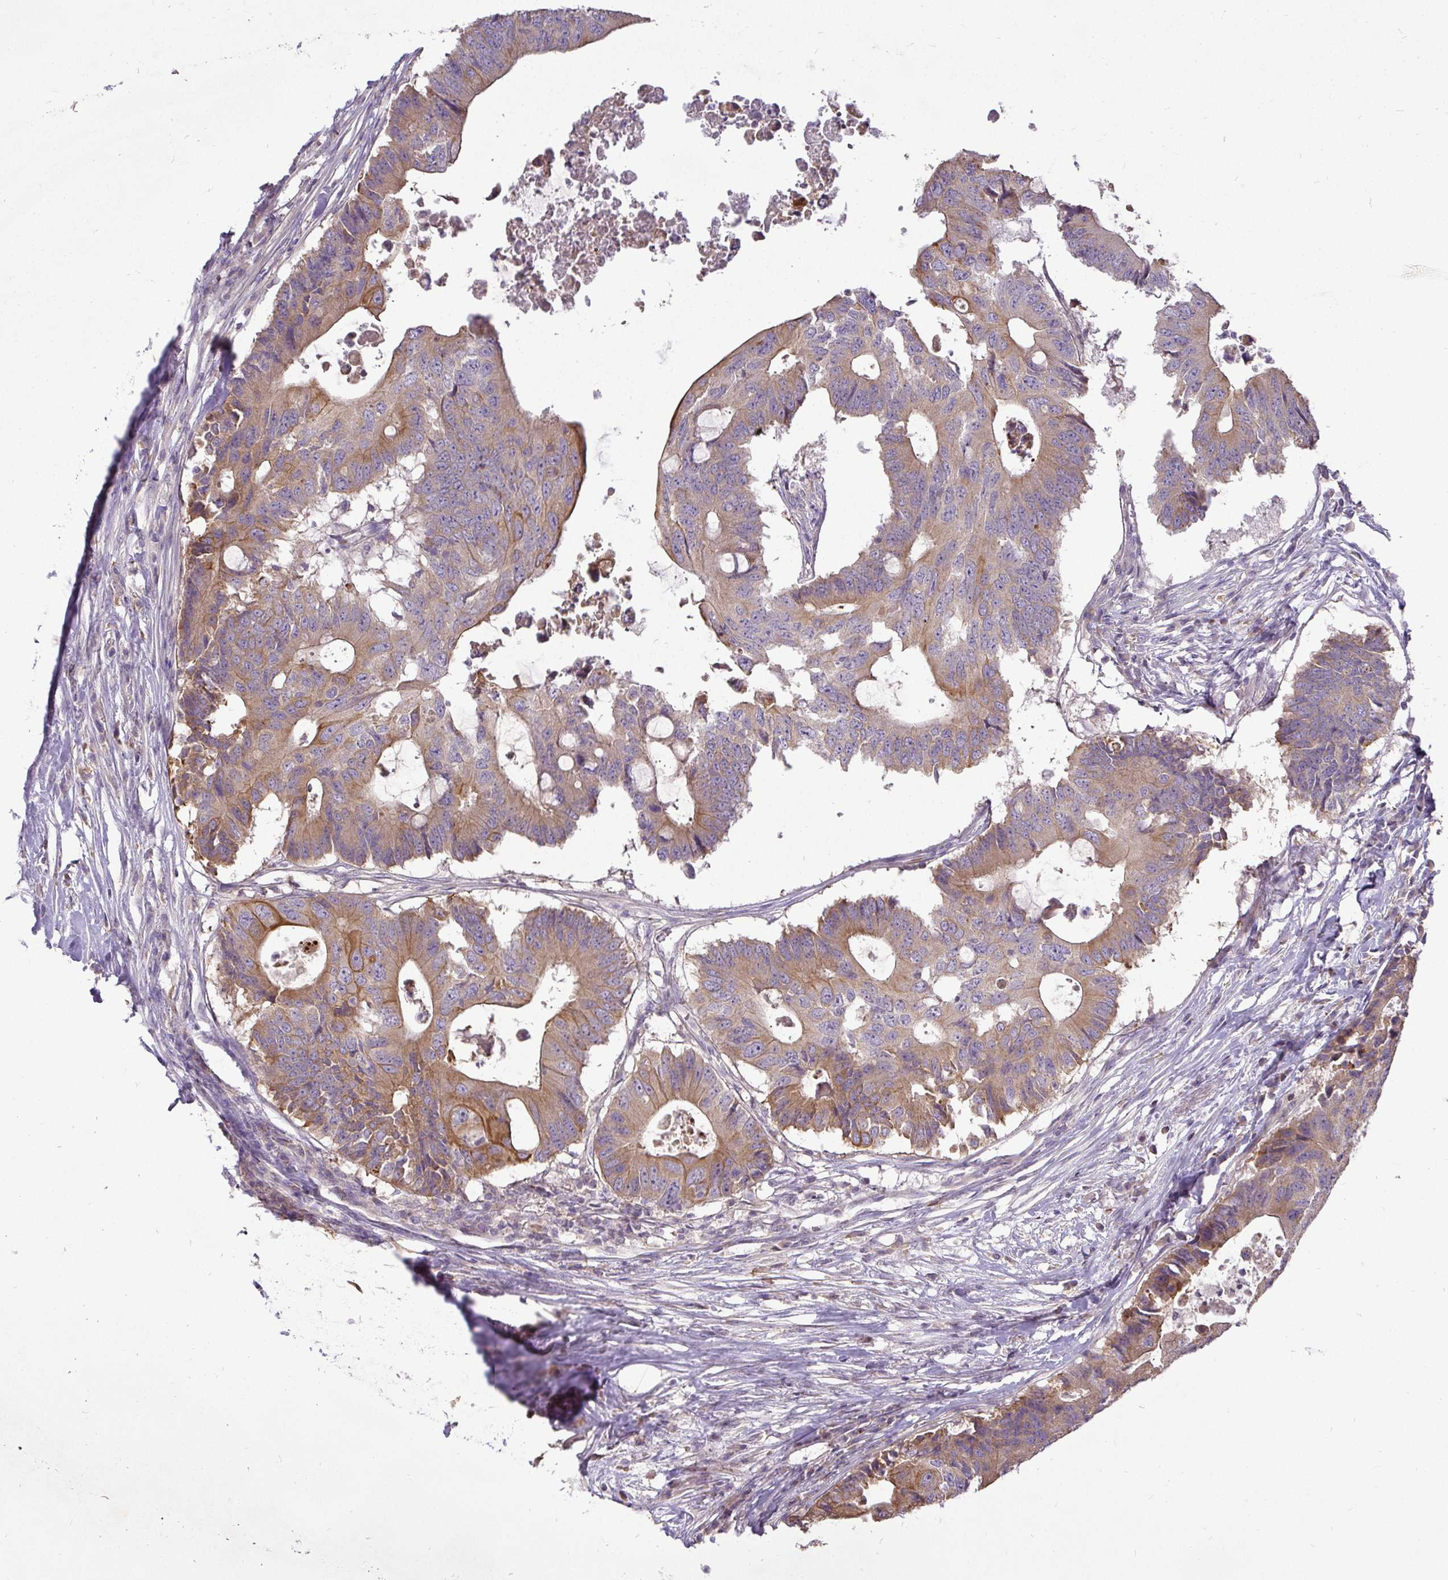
{"staining": {"intensity": "moderate", "quantity": ">75%", "location": "cytoplasmic/membranous"}, "tissue": "colorectal cancer", "cell_type": "Tumor cells", "image_type": "cancer", "snomed": [{"axis": "morphology", "description": "Adenocarcinoma, NOS"}, {"axis": "topography", "description": "Colon"}], "caption": "Brown immunohistochemical staining in colorectal adenocarcinoma shows moderate cytoplasmic/membranous staining in approximately >75% of tumor cells.", "gene": "STRIP1", "patient": {"sex": "male", "age": 71}}